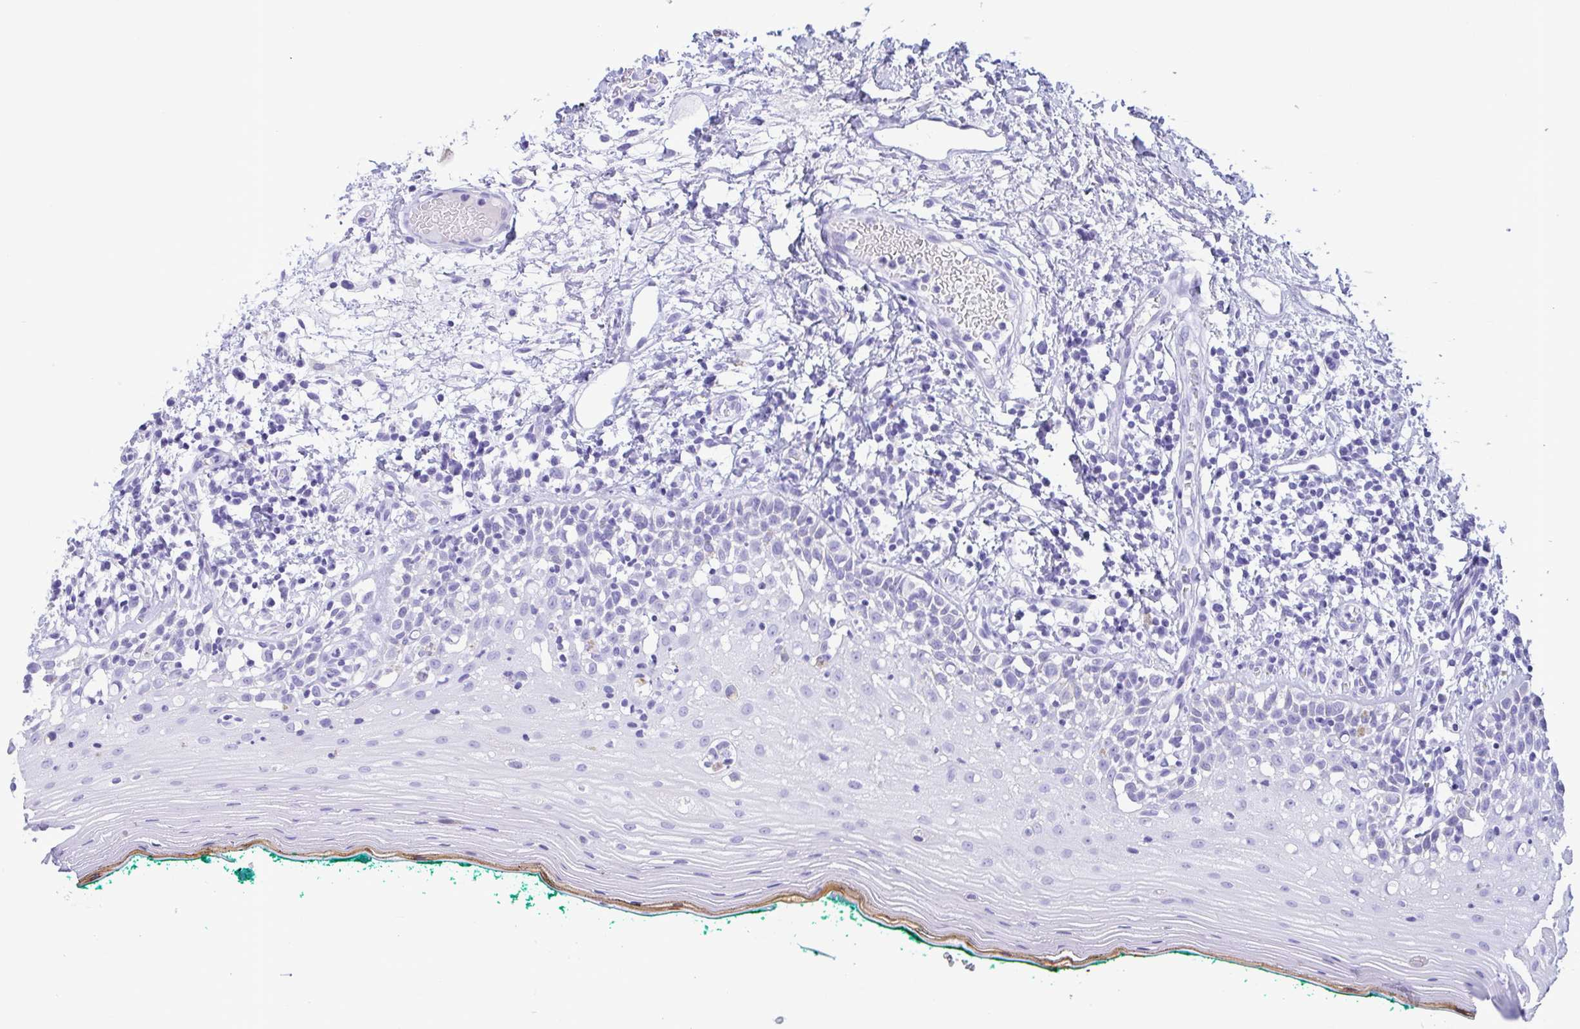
{"staining": {"intensity": "weak", "quantity": "<25%", "location": "cytoplasmic/membranous"}, "tissue": "oral mucosa", "cell_type": "Squamous epithelial cells", "image_type": "normal", "snomed": [{"axis": "morphology", "description": "Normal tissue, NOS"}, {"axis": "topography", "description": "Oral tissue"}], "caption": "Immunohistochemistry (IHC) of normal oral mucosa shows no positivity in squamous epithelial cells. The staining was performed using DAB (3,3'-diaminobenzidine) to visualize the protein expression in brown, while the nuclei were stained in blue with hematoxylin (Magnification: 20x).", "gene": "TSPY10", "patient": {"sex": "female", "age": 83}}